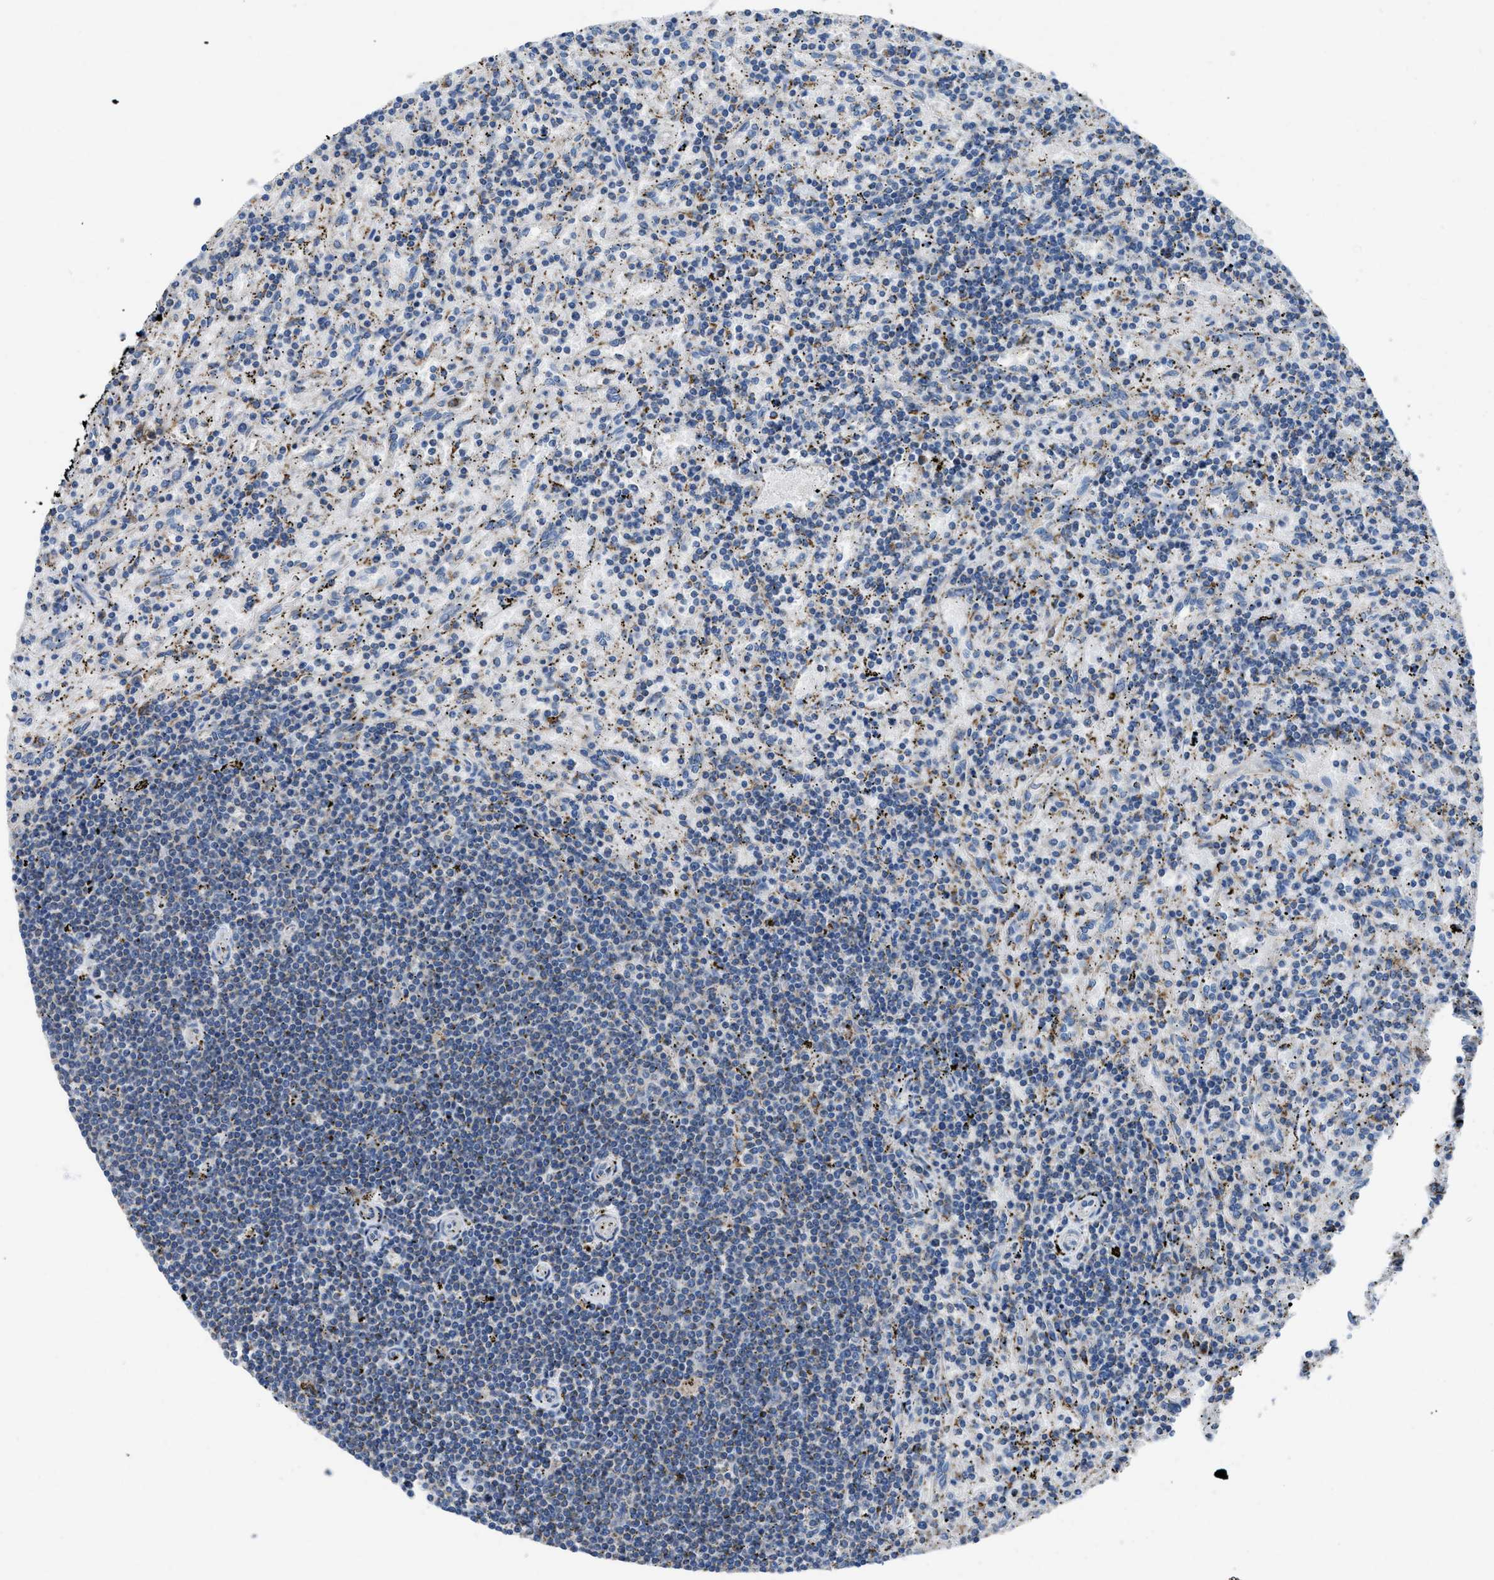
{"staining": {"intensity": "weak", "quantity": "<25%", "location": "cytoplasmic/membranous"}, "tissue": "lymphoma", "cell_type": "Tumor cells", "image_type": "cancer", "snomed": [{"axis": "morphology", "description": "Malignant lymphoma, non-Hodgkin's type, Low grade"}, {"axis": "topography", "description": "Spleen"}], "caption": "Lymphoma was stained to show a protein in brown. There is no significant staining in tumor cells. (Immunohistochemistry, brightfield microscopy, high magnification).", "gene": "ETFB", "patient": {"sex": "male", "age": 76}}